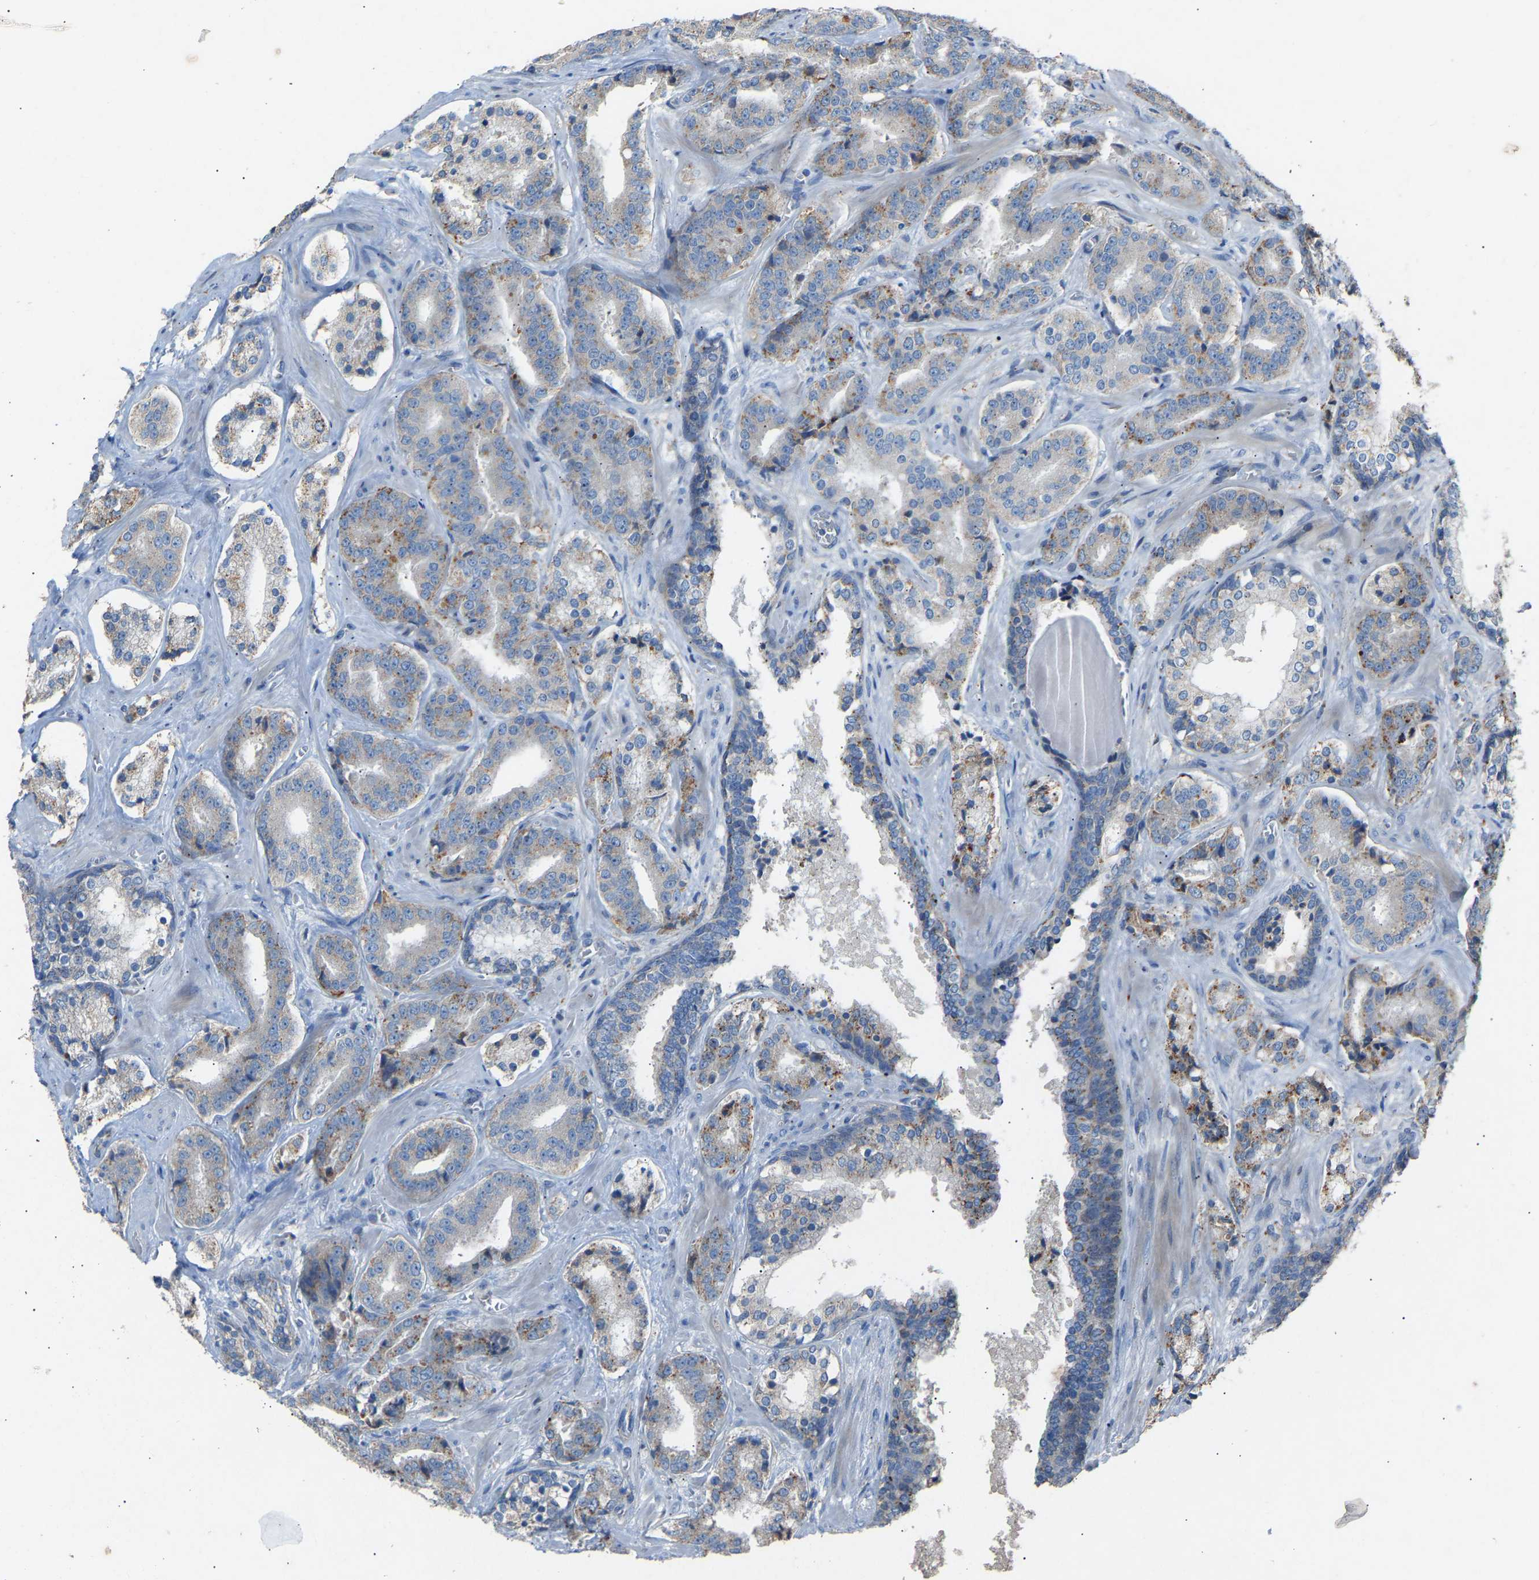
{"staining": {"intensity": "weak", "quantity": "<25%", "location": "cytoplasmic/membranous"}, "tissue": "prostate cancer", "cell_type": "Tumor cells", "image_type": "cancer", "snomed": [{"axis": "morphology", "description": "Adenocarcinoma, High grade"}, {"axis": "topography", "description": "Prostate"}], "caption": "This image is of adenocarcinoma (high-grade) (prostate) stained with immunohistochemistry to label a protein in brown with the nuclei are counter-stained blue. There is no expression in tumor cells.", "gene": "RGP1", "patient": {"sex": "male", "age": 60}}